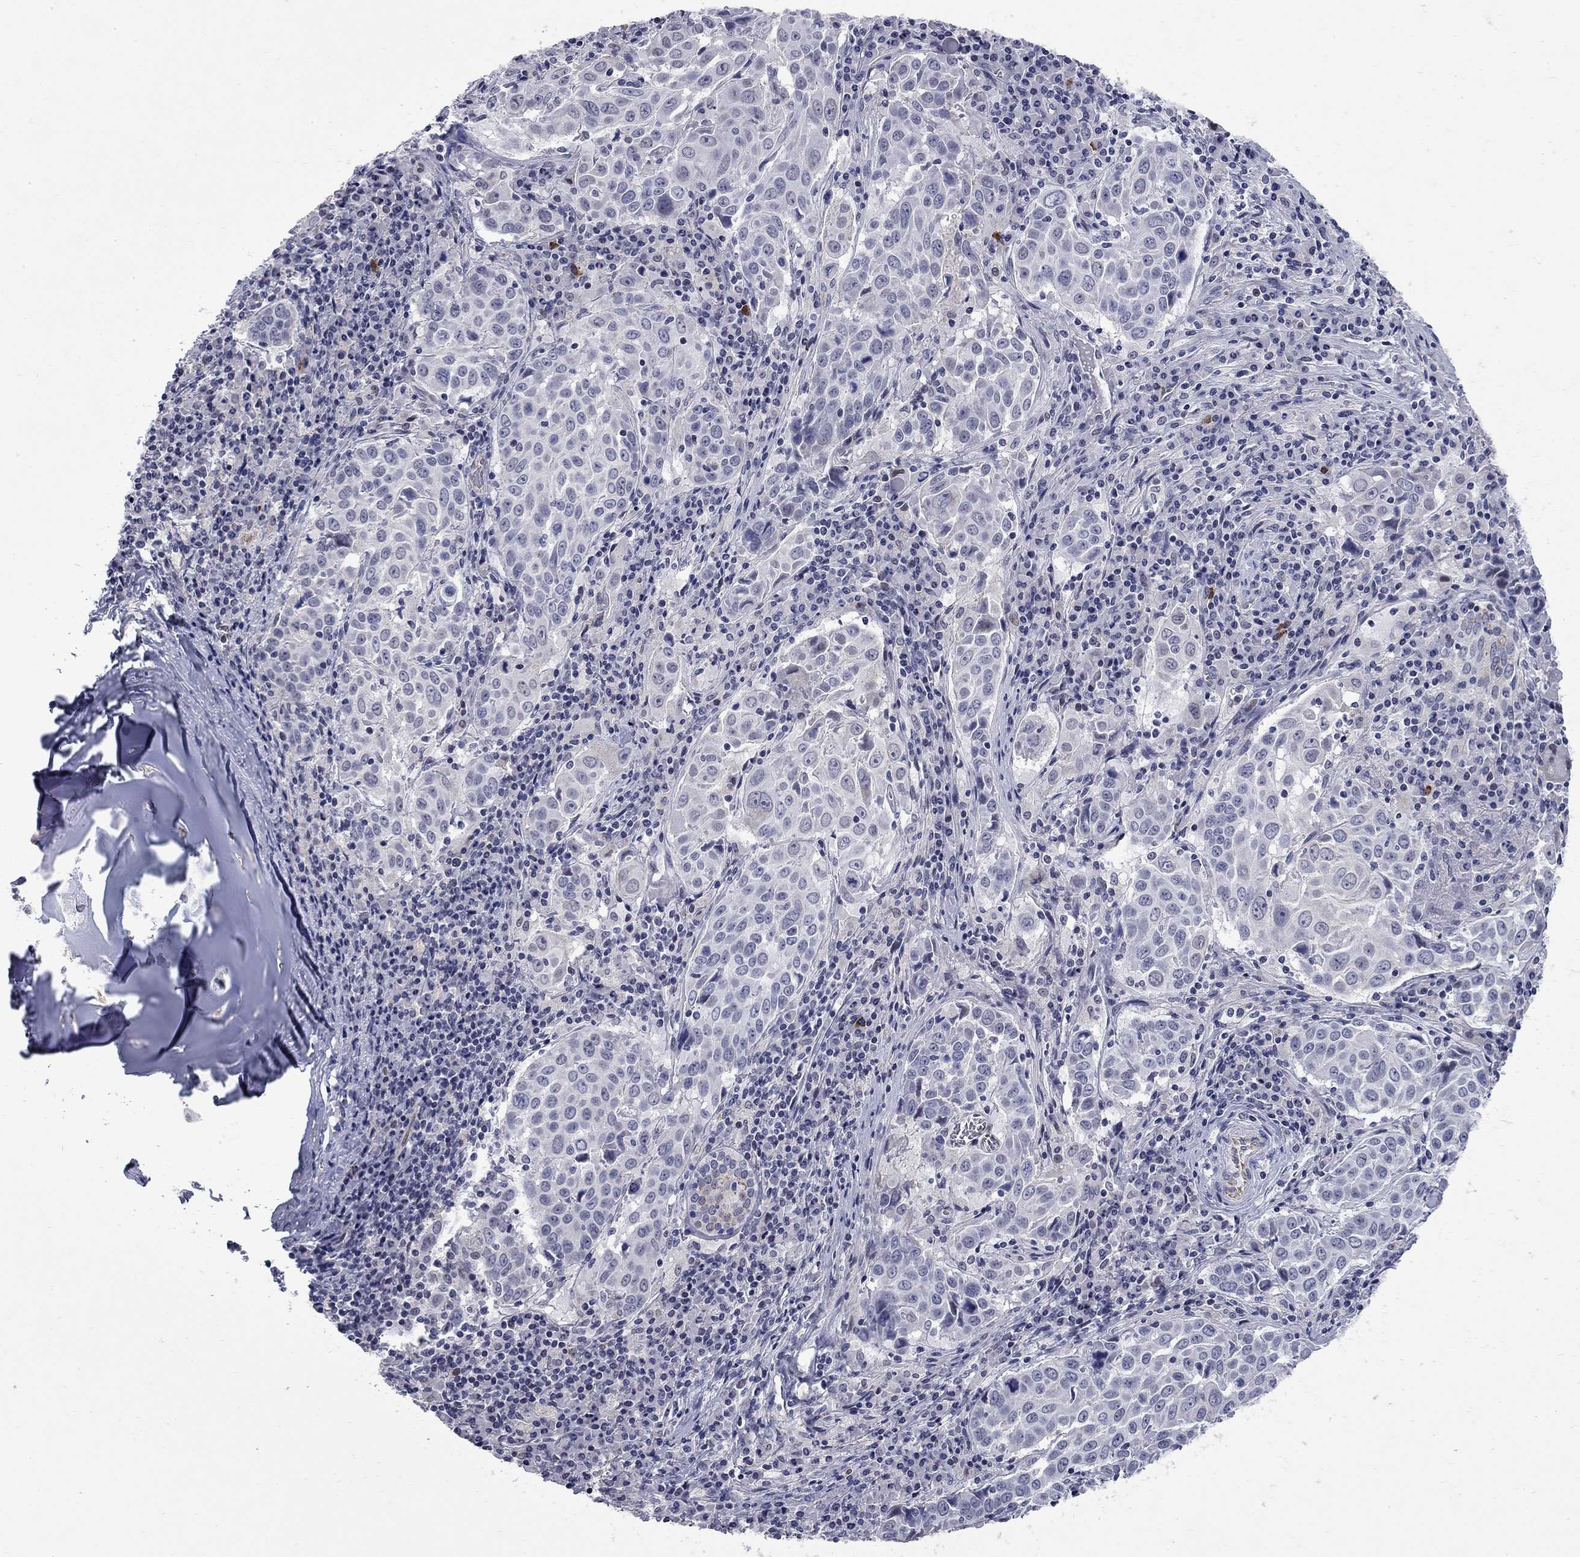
{"staining": {"intensity": "negative", "quantity": "none", "location": "none"}, "tissue": "lung cancer", "cell_type": "Tumor cells", "image_type": "cancer", "snomed": [{"axis": "morphology", "description": "Squamous cell carcinoma, NOS"}, {"axis": "topography", "description": "Lung"}], "caption": "This image is of squamous cell carcinoma (lung) stained with immunohistochemistry to label a protein in brown with the nuclei are counter-stained blue. There is no expression in tumor cells.", "gene": "HTR4", "patient": {"sex": "male", "age": 57}}